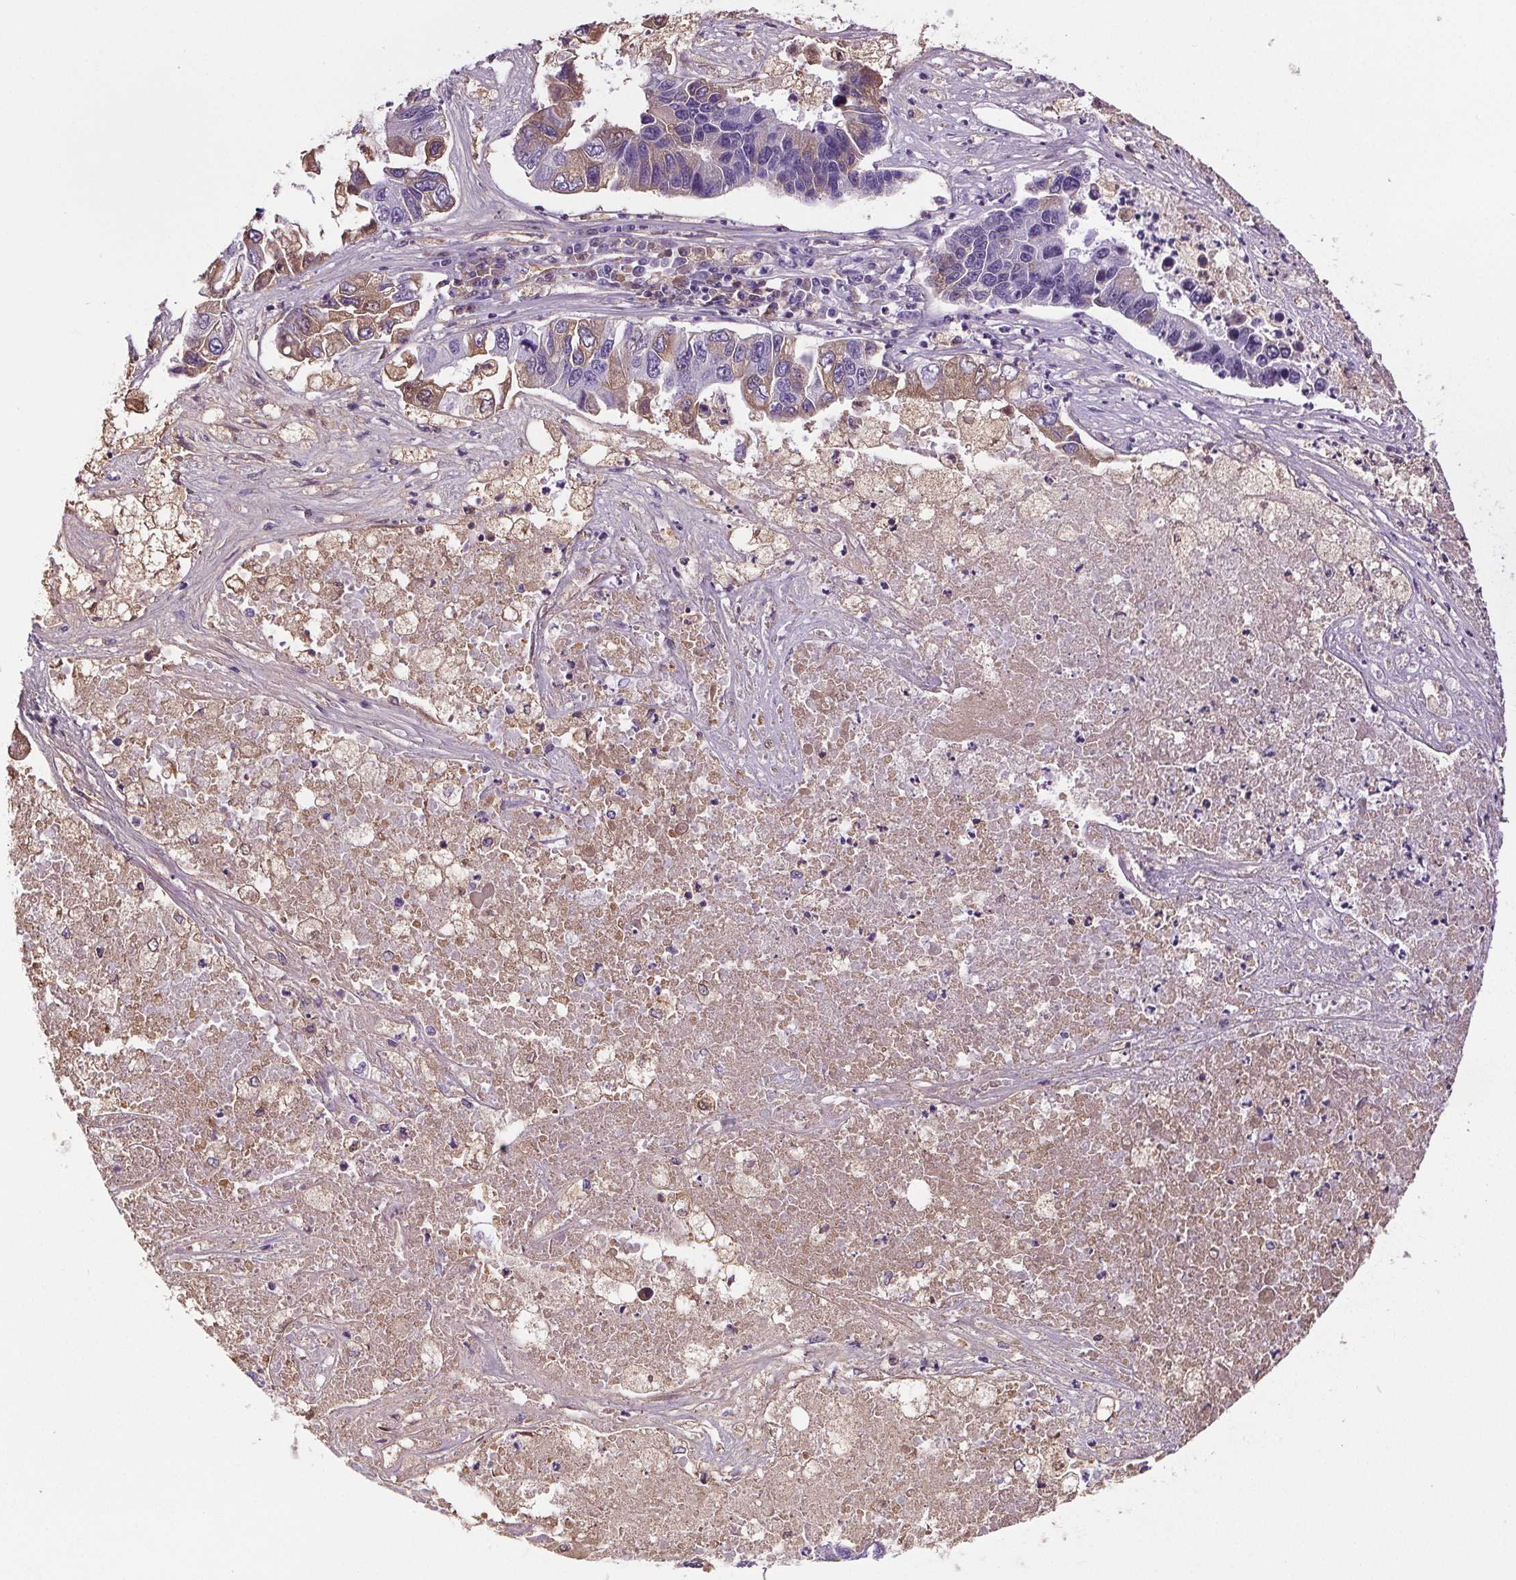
{"staining": {"intensity": "weak", "quantity": "<25%", "location": "cytoplasmic/membranous"}, "tissue": "lung cancer", "cell_type": "Tumor cells", "image_type": "cancer", "snomed": [{"axis": "morphology", "description": "Adenocarcinoma, NOS"}, {"axis": "topography", "description": "Bronchus"}, {"axis": "topography", "description": "Lung"}], "caption": "Immunohistochemistry photomicrograph of human adenocarcinoma (lung) stained for a protein (brown), which shows no positivity in tumor cells. (DAB (3,3'-diaminobenzidine) immunohistochemistry (IHC) visualized using brightfield microscopy, high magnification).", "gene": "CD5L", "patient": {"sex": "female", "age": 51}}